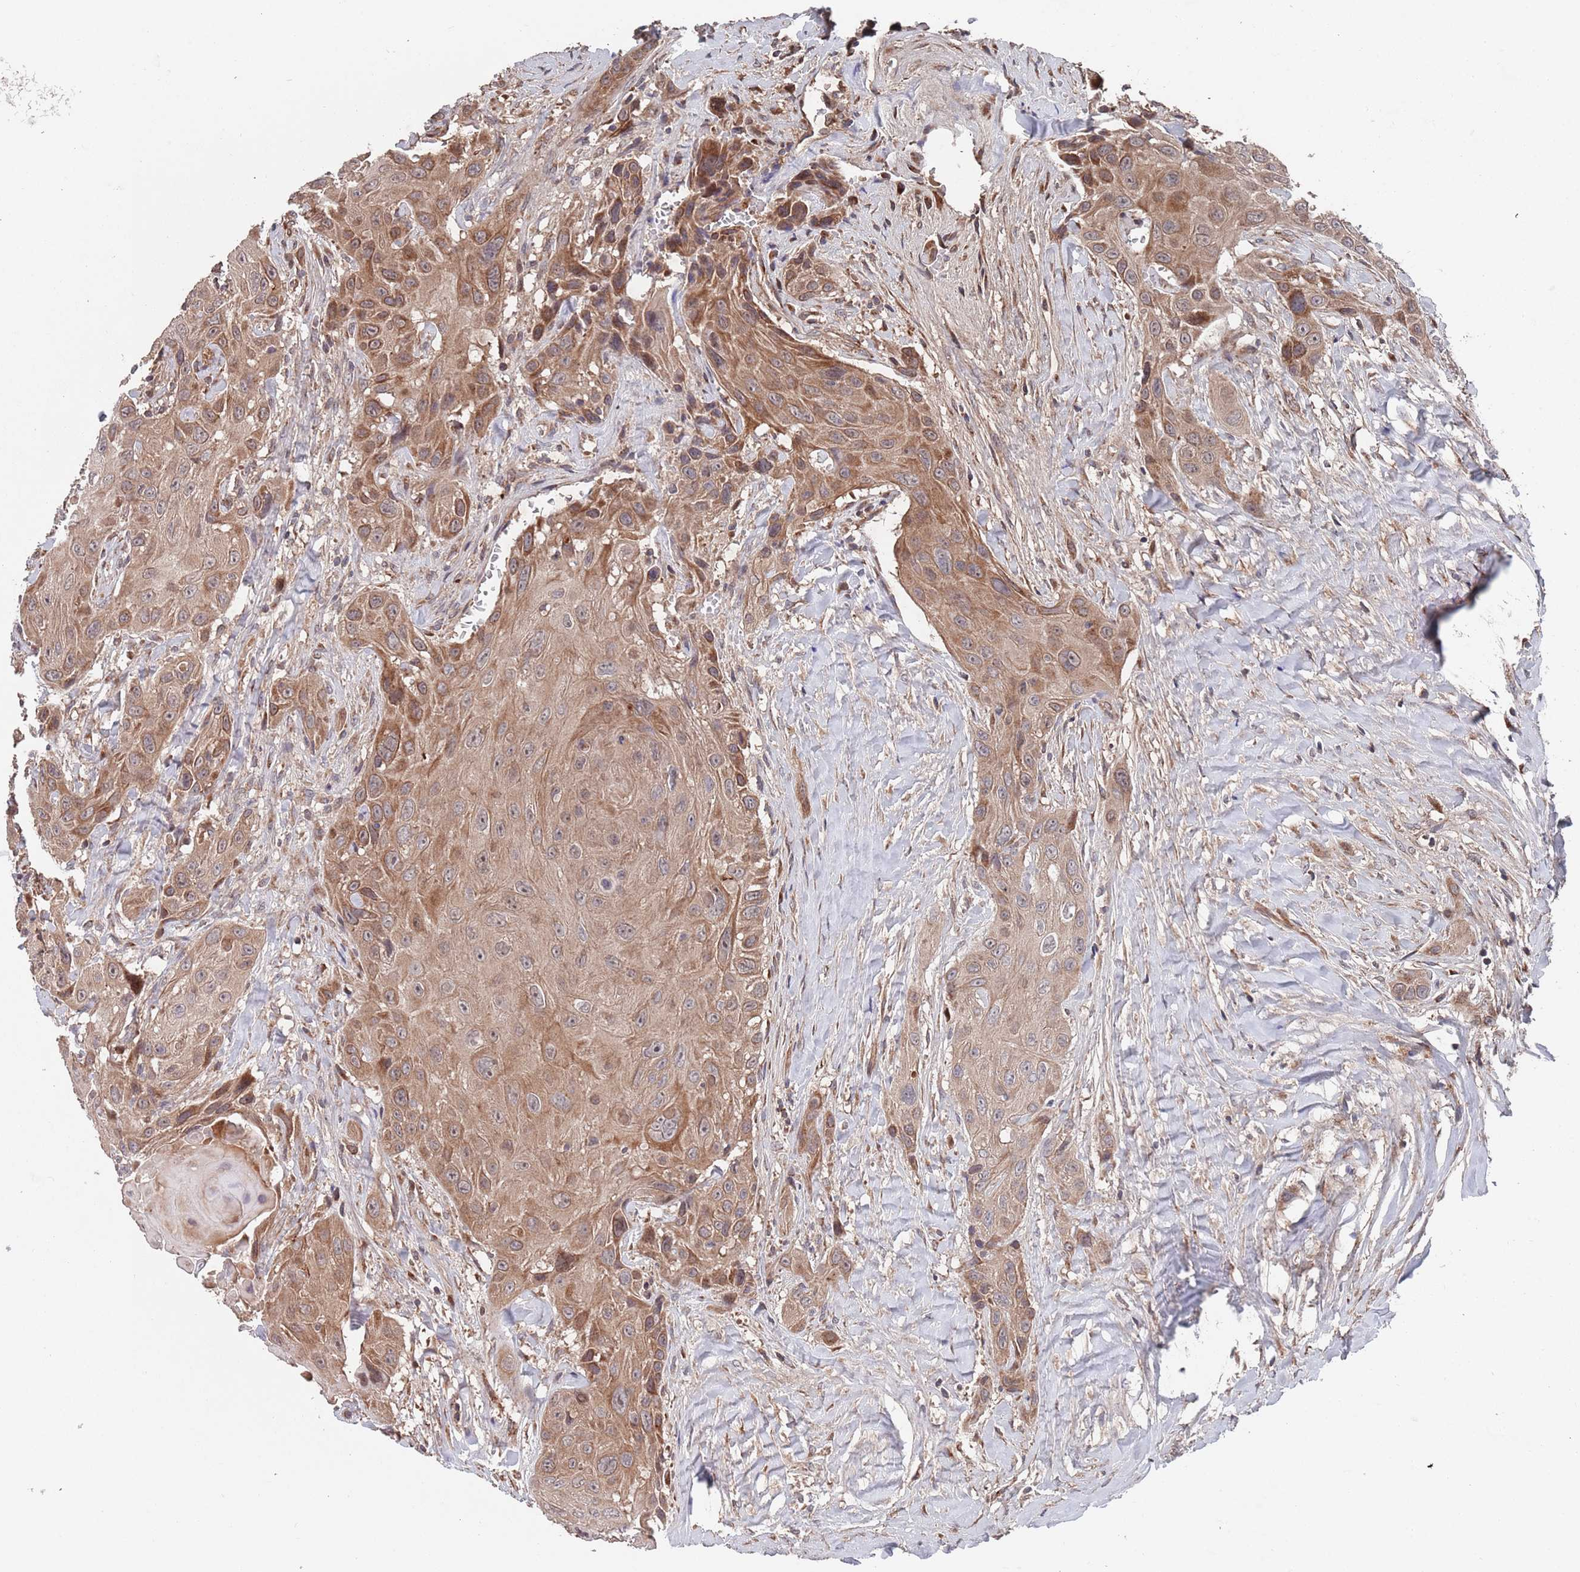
{"staining": {"intensity": "moderate", "quantity": ">75%", "location": "cytoplasmic/membranous"}, "tissue": "head and neck cancer", "cell_type": "Tumor cells", "image_type": "cancer", "snomed": [{"axis": "morphology", "description": "Squamous cell carcinoma, NOS"}, {"axis": "topography", "description": "Head-Neck"}], "caption": "A photomicrograph of human head and neck cancer stained for a protein shows moderate cytoplasmic/membranous brown staining in tumor cells.", "gene": "UNC45A", "patient": {"sex": "male", "age": 81}}